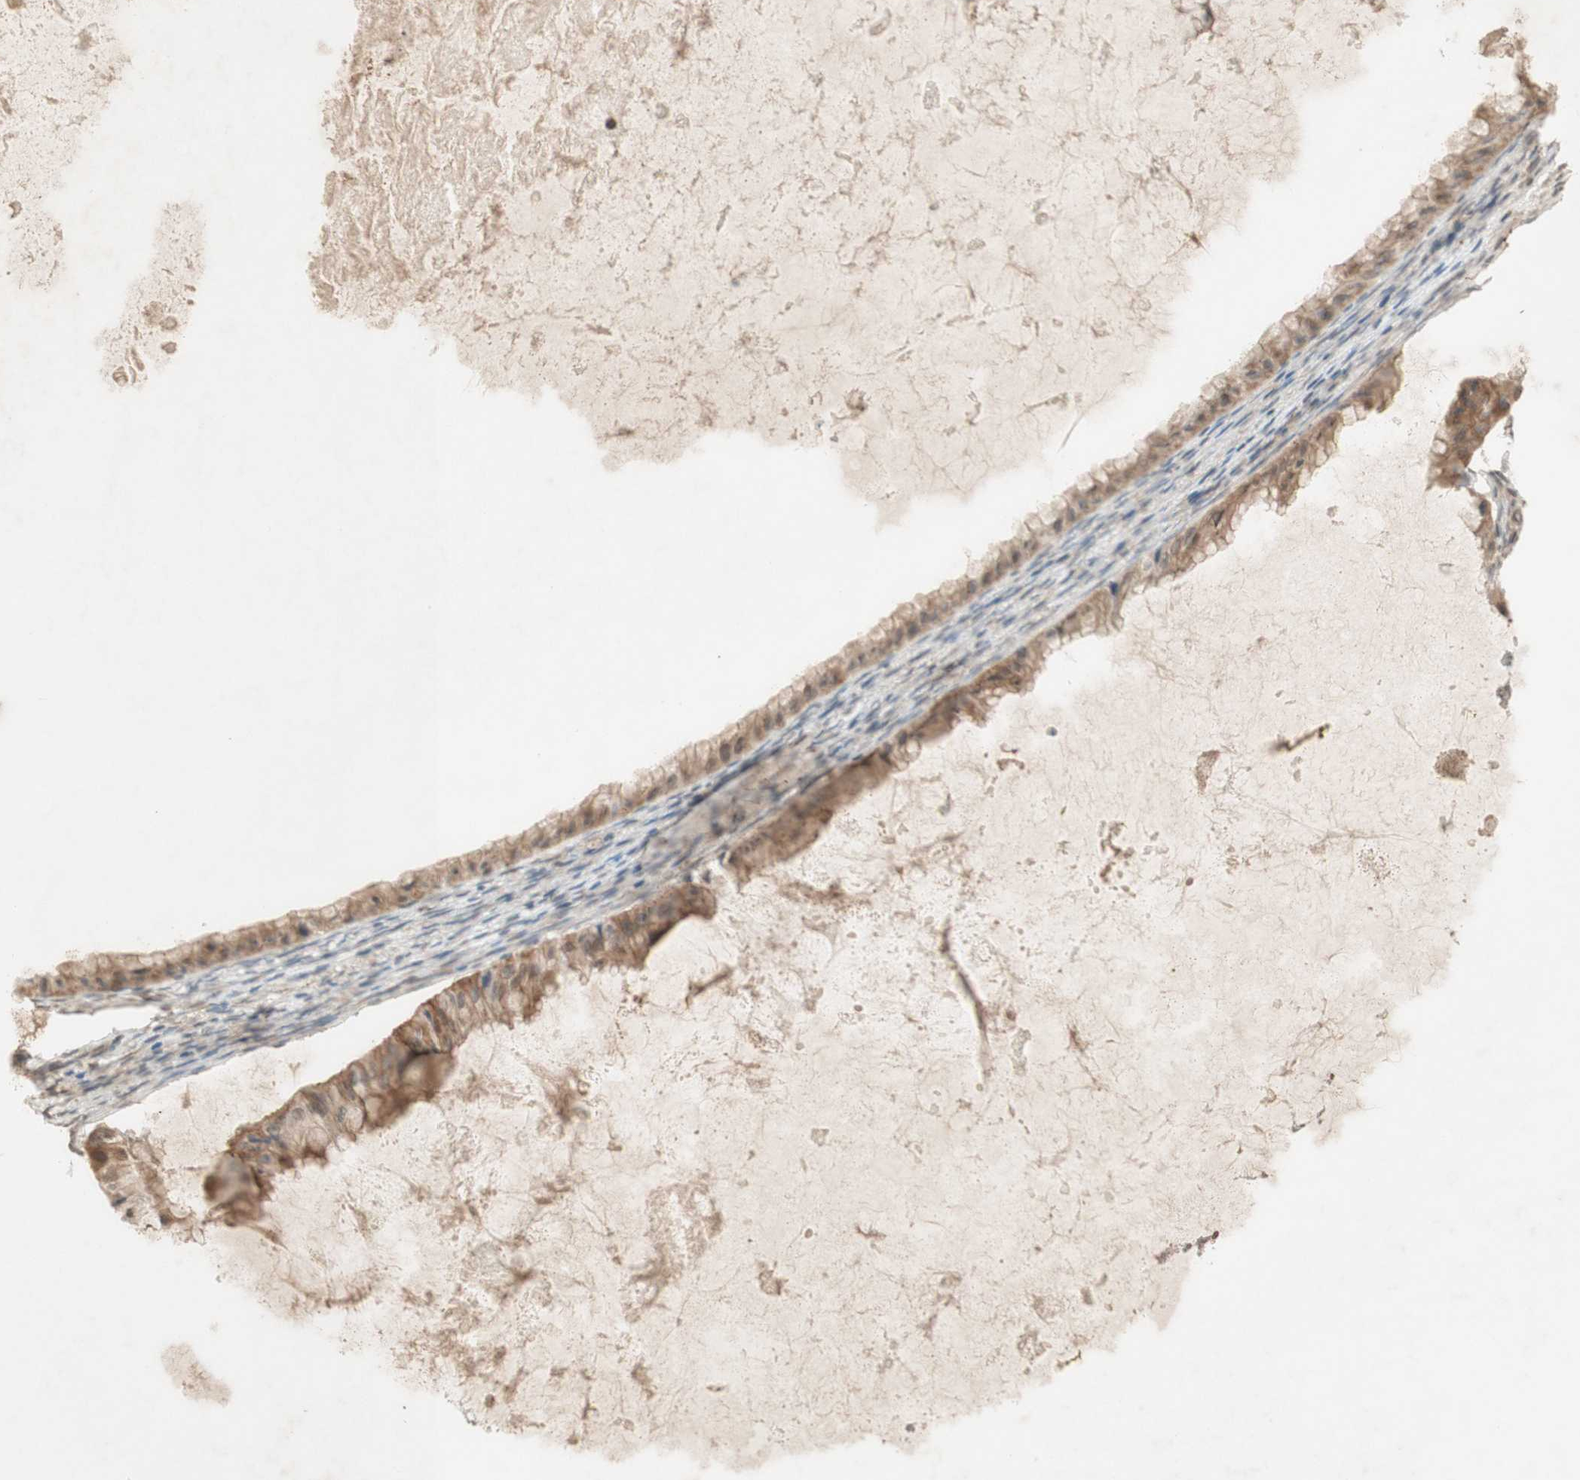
{"staining": {"intensity": "moderate", "quantity": ">75%", "location": "cytoplasmic/membranous"}, "tissue": "ovarian cancer", "cell_type": "Tumor cells", "image_type": "cancer", "snomed": [{"axis": "morphology", "description": "Cystadenocarcinoma, mucinous, NOS"}, {"axis": "topography", "description": "Ovary"}], "caption": "Protein staining of ovarian mucinous cystadenocarcinoma tissue reveals moderate cytoplasmic/membranous staining in about >75% of tumor cells.", "gene": "GLI1", "patient": {"sex": "female", "age": 61}}